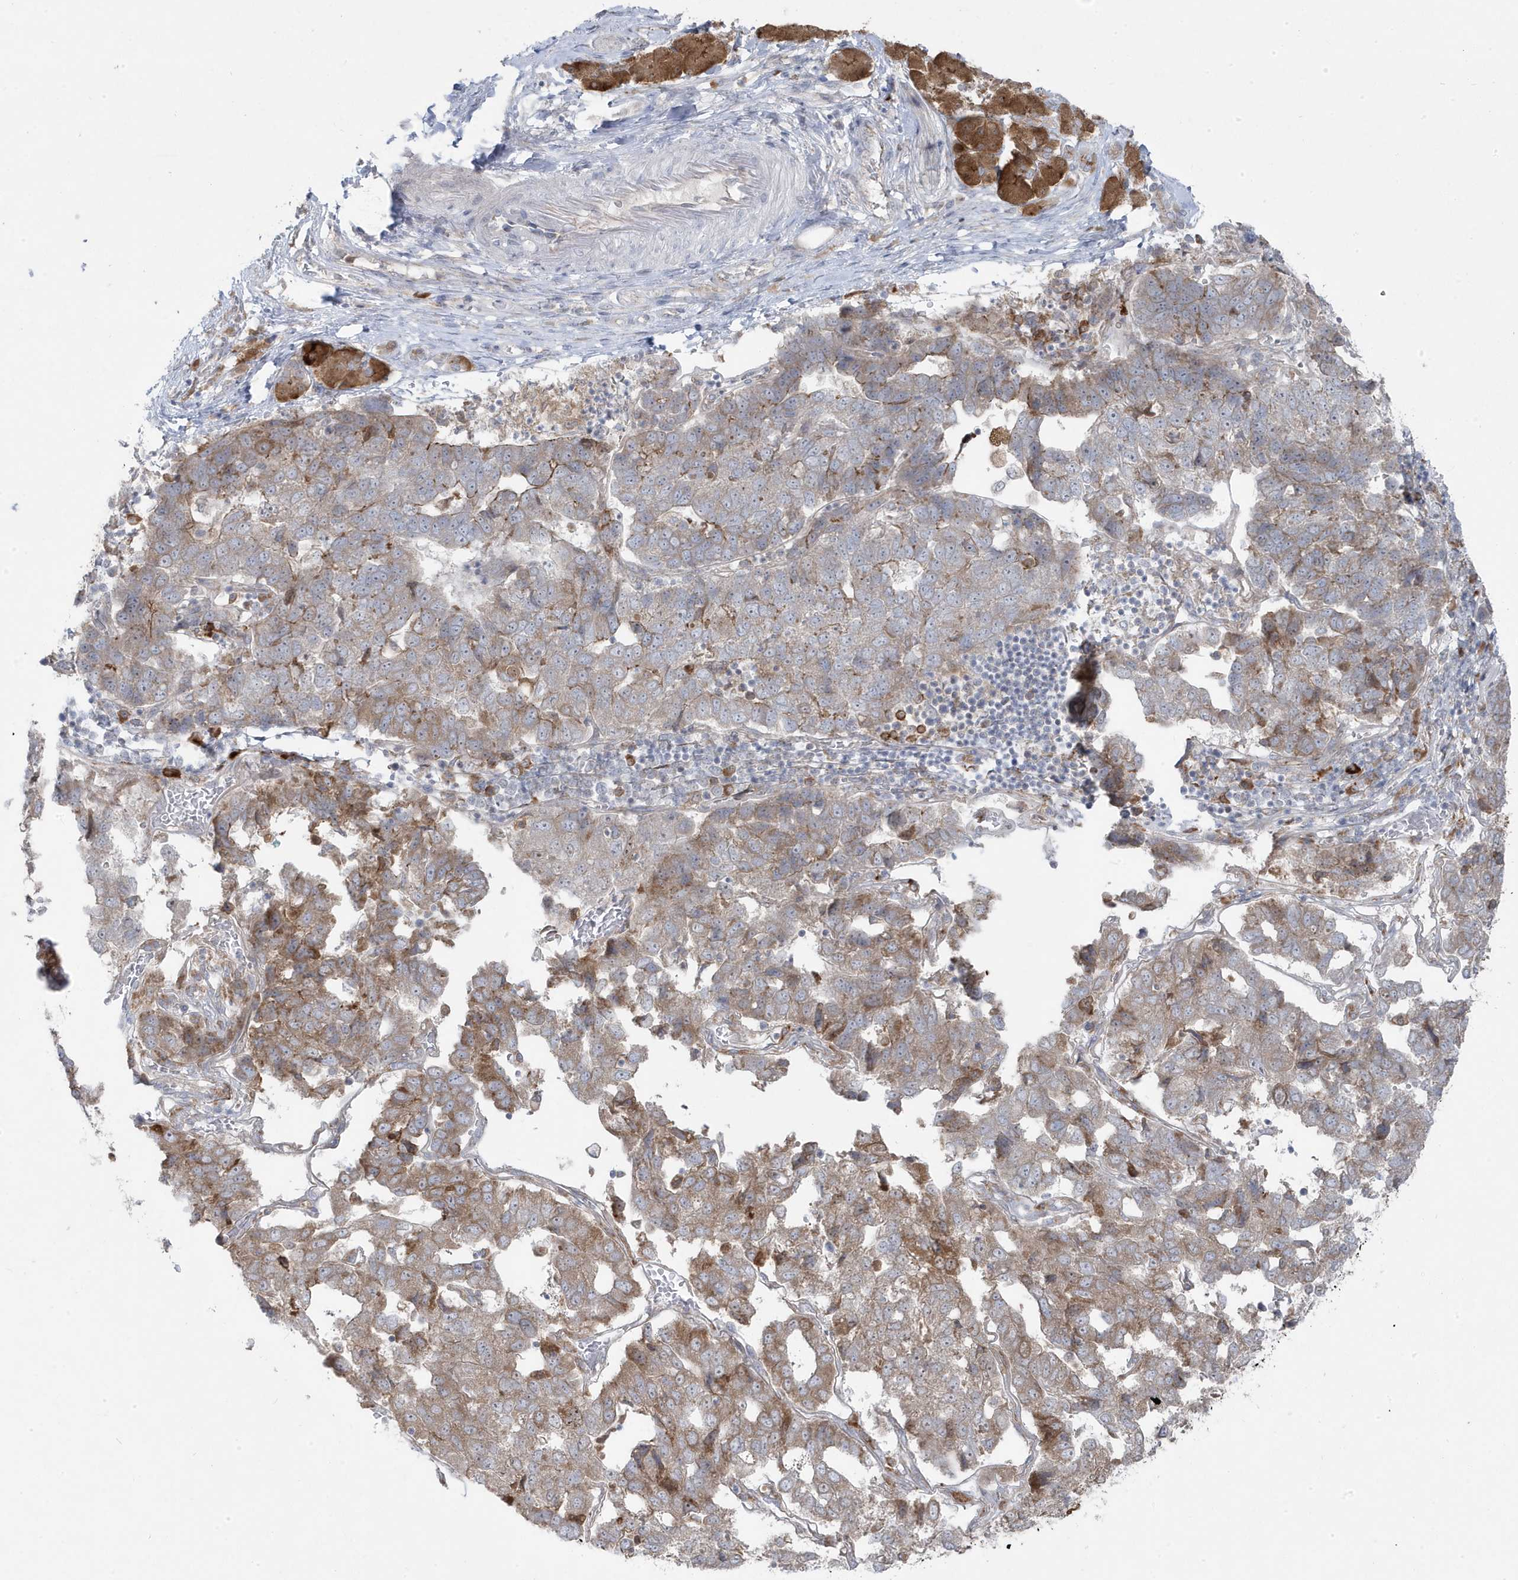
{"staining": {"intensity": "weak", "quantity": ">75%", "location": "cytoplasmic/membranous"}, "tissue": "pancreatic cancer", "cell_type": "Tumor cells", "image_type": "cancer", "snomed": [{"axis": "morphology", "description": "Adenocarcinoma, NOS"}, {"axis": "topography", "description": "Pancreas"}], "caption": "Adenocarcinoma (pancreatic) stained with DAB (3,3'-diaminobenzidine) immunohistochemistry demonstrates low levels of weak cytoplasmic/membranous positivity in about >75% of tumor cells.", "gene": "ZNF654", "patient": {"sex": "female", "age": 61}}